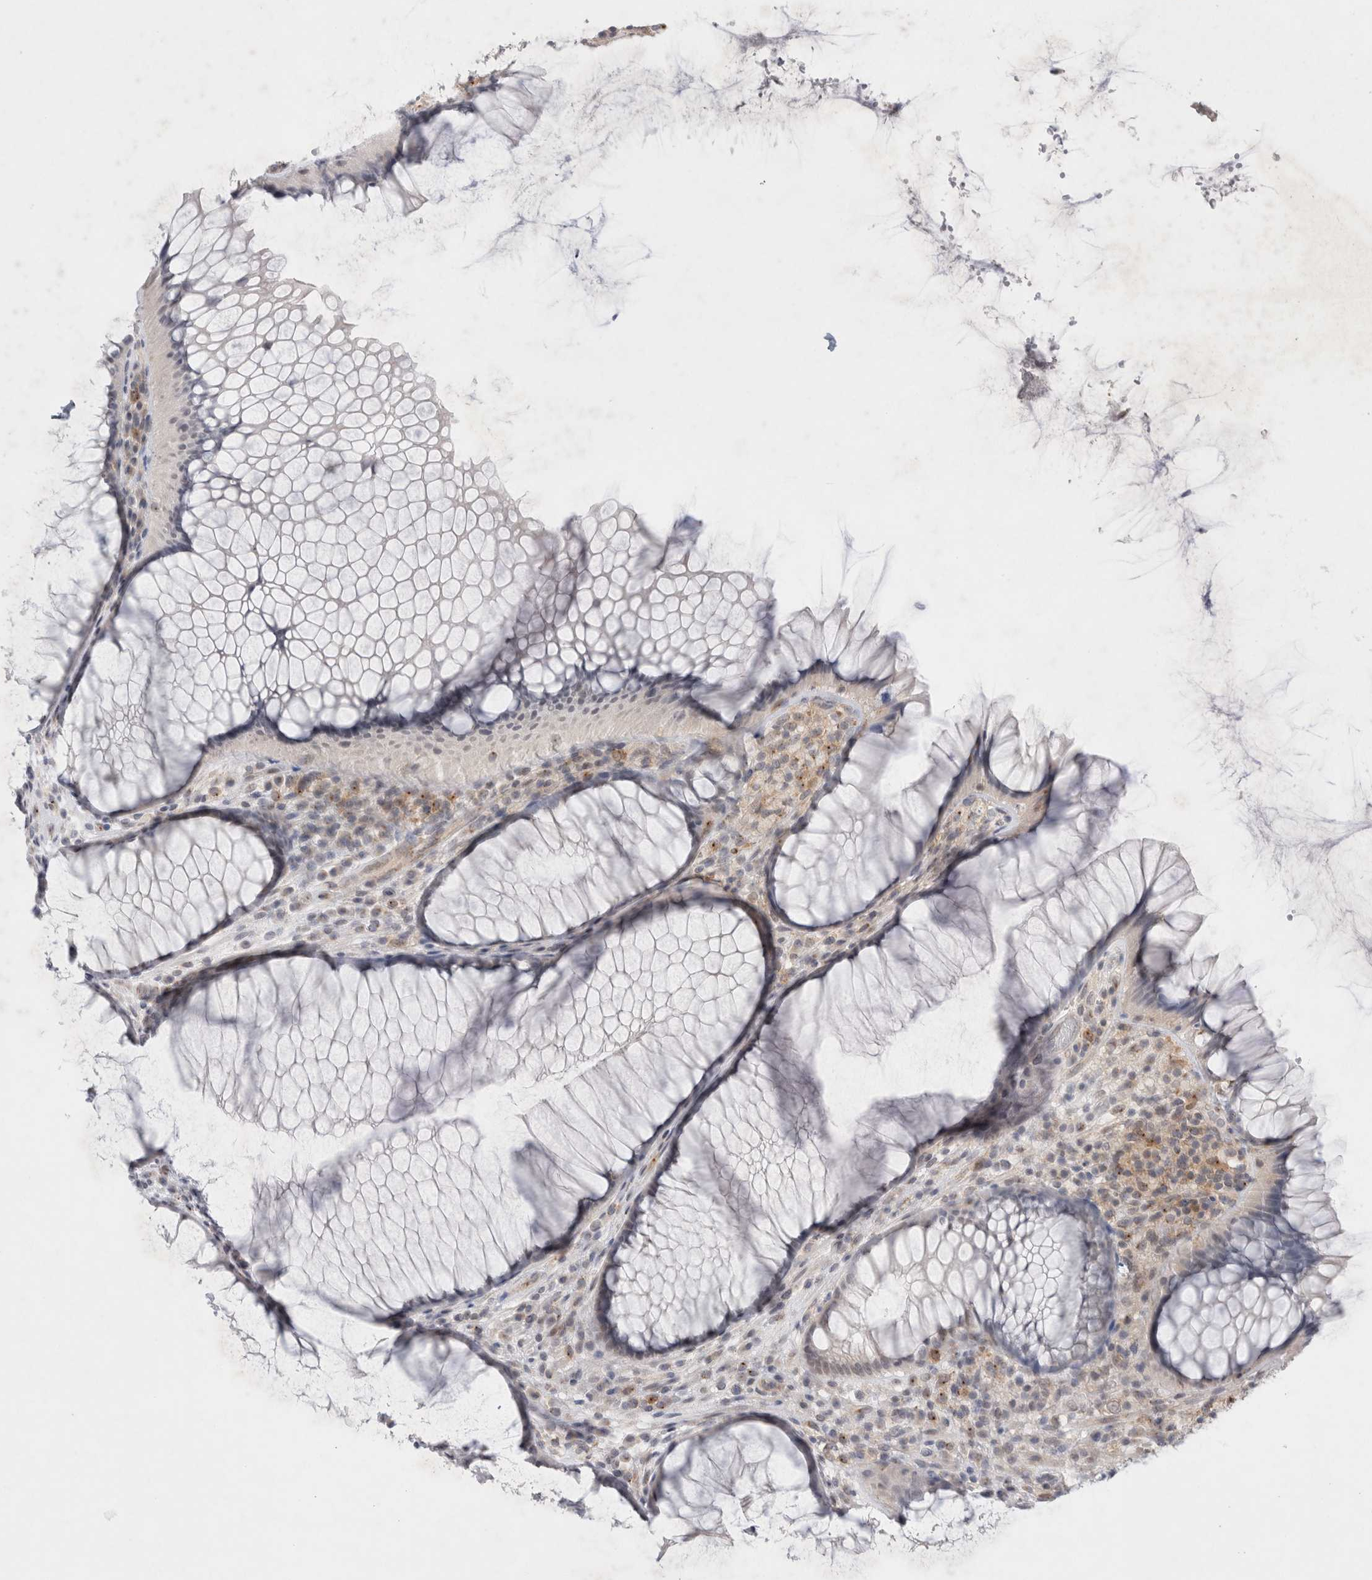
{"staining": {"intensity": "negative", "quantity": "none", "location": "none"}, "tissue": "rectum", "cell_type": "Glandular cells", "image_type": "normal", "snomed": [{"axis": "morphology", "description": "Normal tissue, NOS"}, {"axis": "topography", "description": "Rectum"}], "caption": "Protein analysis of unremarkable rectum shows no significant staining in glandular cells.", "gene": "BICD2", "patient": {"sex": "male", "age": 51}}